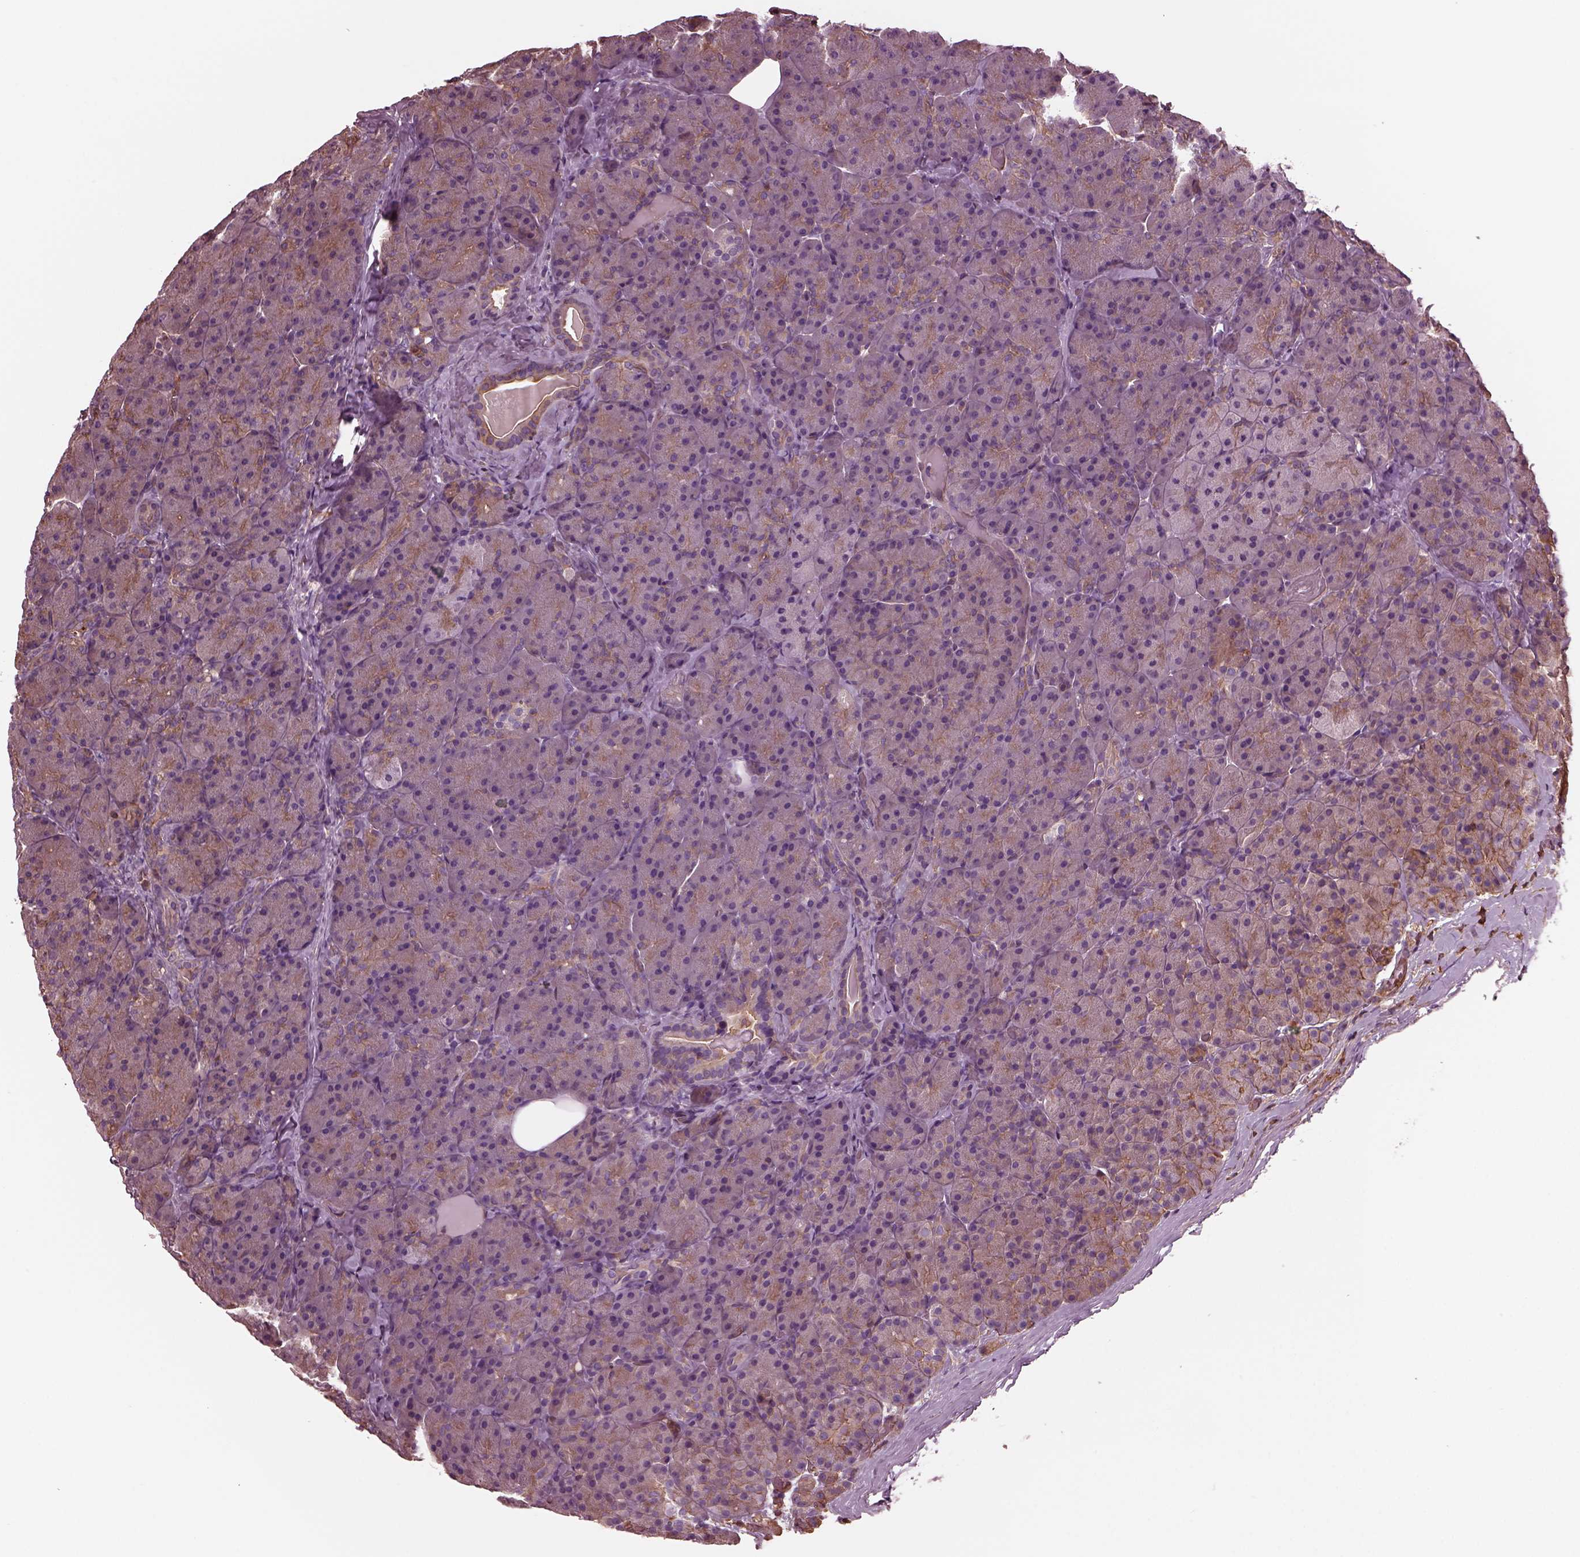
{"staining": {"intensity": "weak", "quantity": ">75%", "location": "cytoplasmic/membranous"}, "tissue": "pancreas", "cell_type": "Exocrine glandular cells", "image_type": "normal", "snomed": [{"axis": "morphology", "description": "Normal tissue, NOS"}, {"axis": "topography", "description": "Pancreas"}], "caption": "A photomicrograph of human pancreas stained for a protein demonstrates weak cytoplasmic/membranous brown staining in exocrine glandular cells.", "gene": "MYL1", "patient": {"sex": "male", "age": 57}}